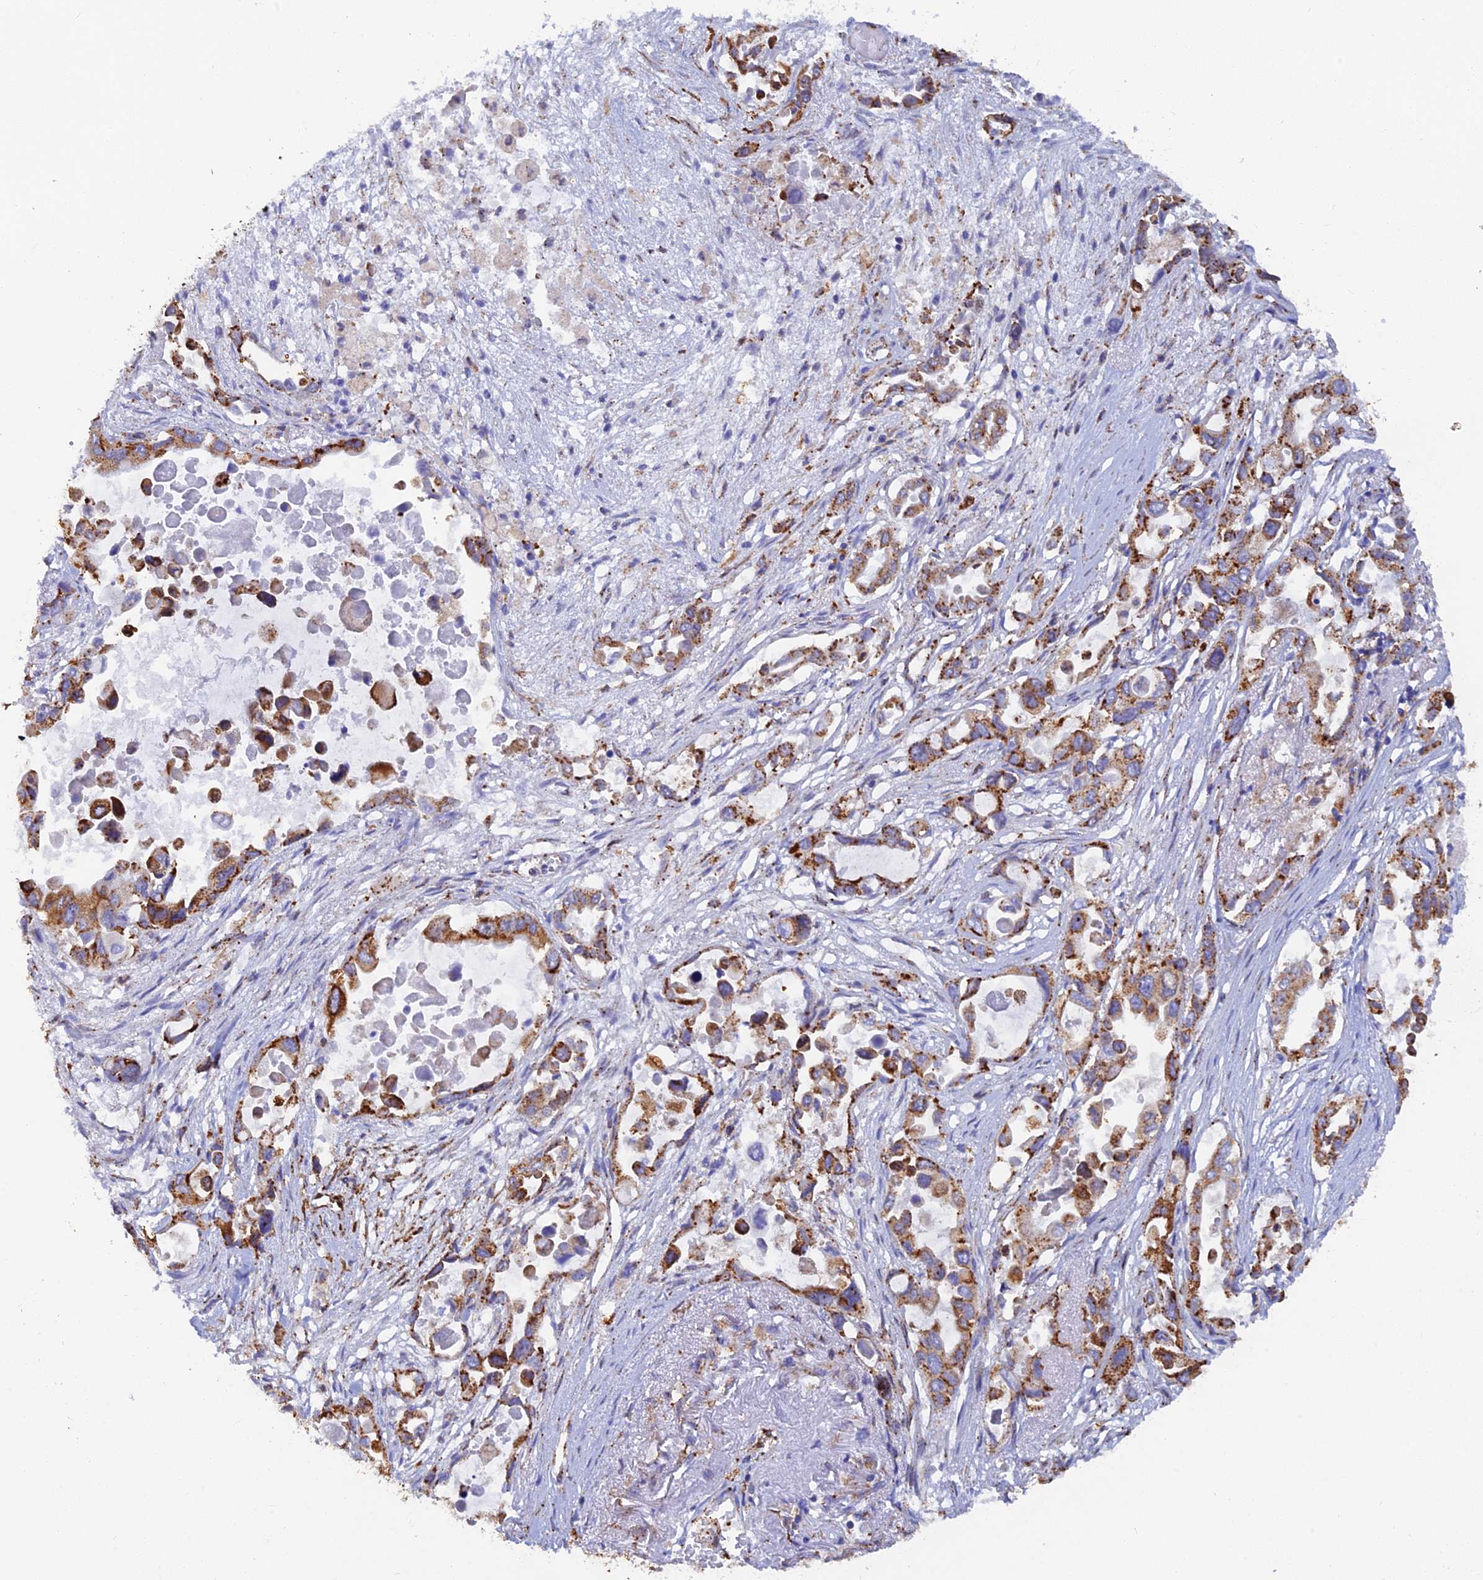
{"staining": {"intensity": "strong", "quantity": ">75%", "location": "cytoplasmic/membranous"}, "tissue": "pancreatic cancer", "cell_type": "Tumor cells", "image_type": "cancer", "snomed": [{"axis": "morphology", "description": "Adenocarcinoma, NOS"}, {"axis": "topography", "description": "Pancreas"}], "caption": "Tumor cells demonstrate strong cytoplasmic/membranous expression in approximately >75% of cells in pancreatic cancer (adenocarcinoma).", "gene": "WDR35", "patient": {"sex": "male", "age": 92}}